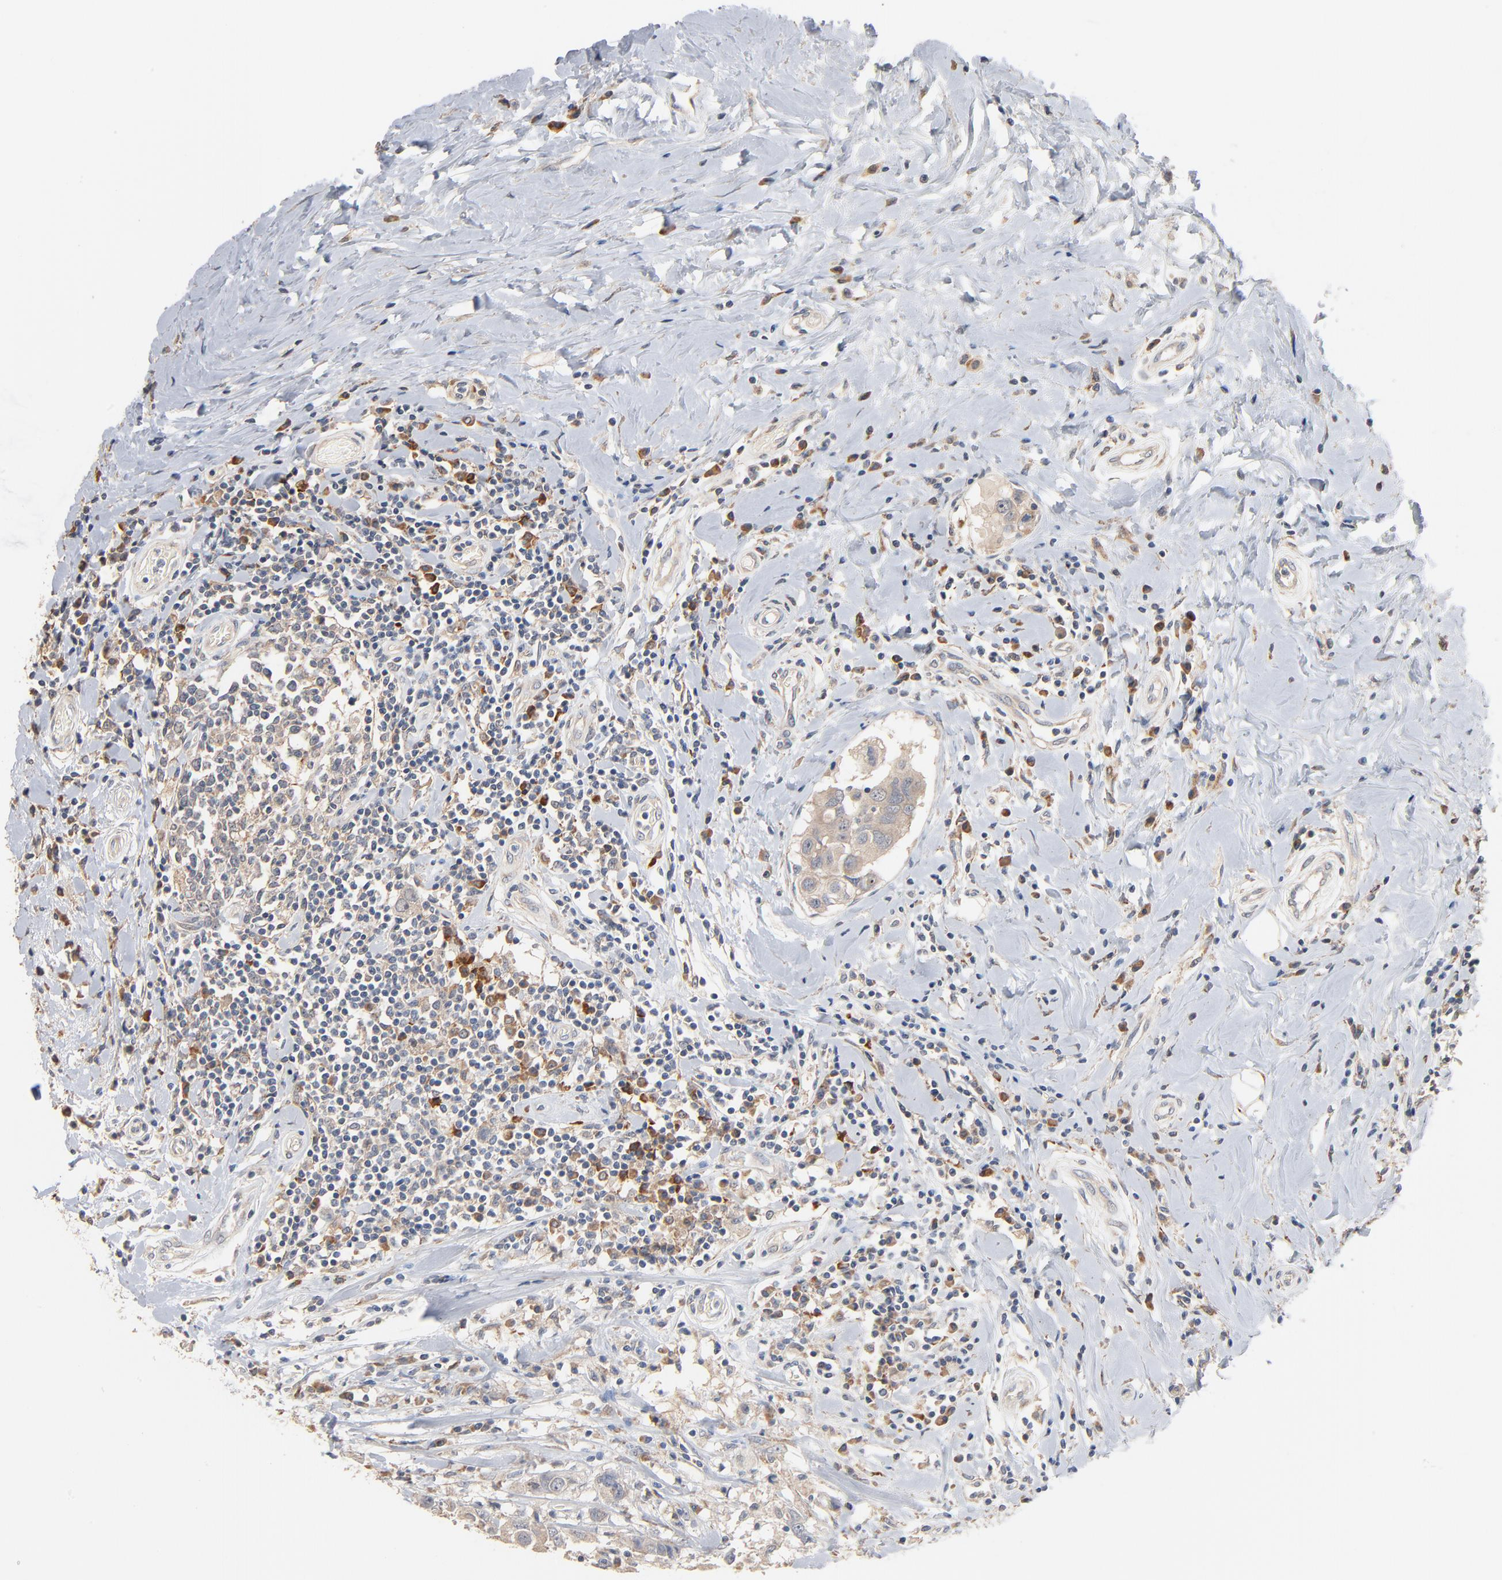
{"staining": {"intensity": "weak", "quantity": ">75%", "location": "cytoplasmic/membranous"}, "tissue": "breast cancer", "cell_type": "Tumor cells", "image_type": "cancer", "snomed": [{"axis": "morphology", "description": "Duct carcinoma"}, {"axis": "topography", "description": "Breast"}], "caption": "Immunohistochemical staining of human breast cancer exhibits weak cytoplasmic/membranous protein staining in approximately >75% of tumor cells.", "gene": "ZDHHC8", "patient": {"sex": "female", "age": 27}}